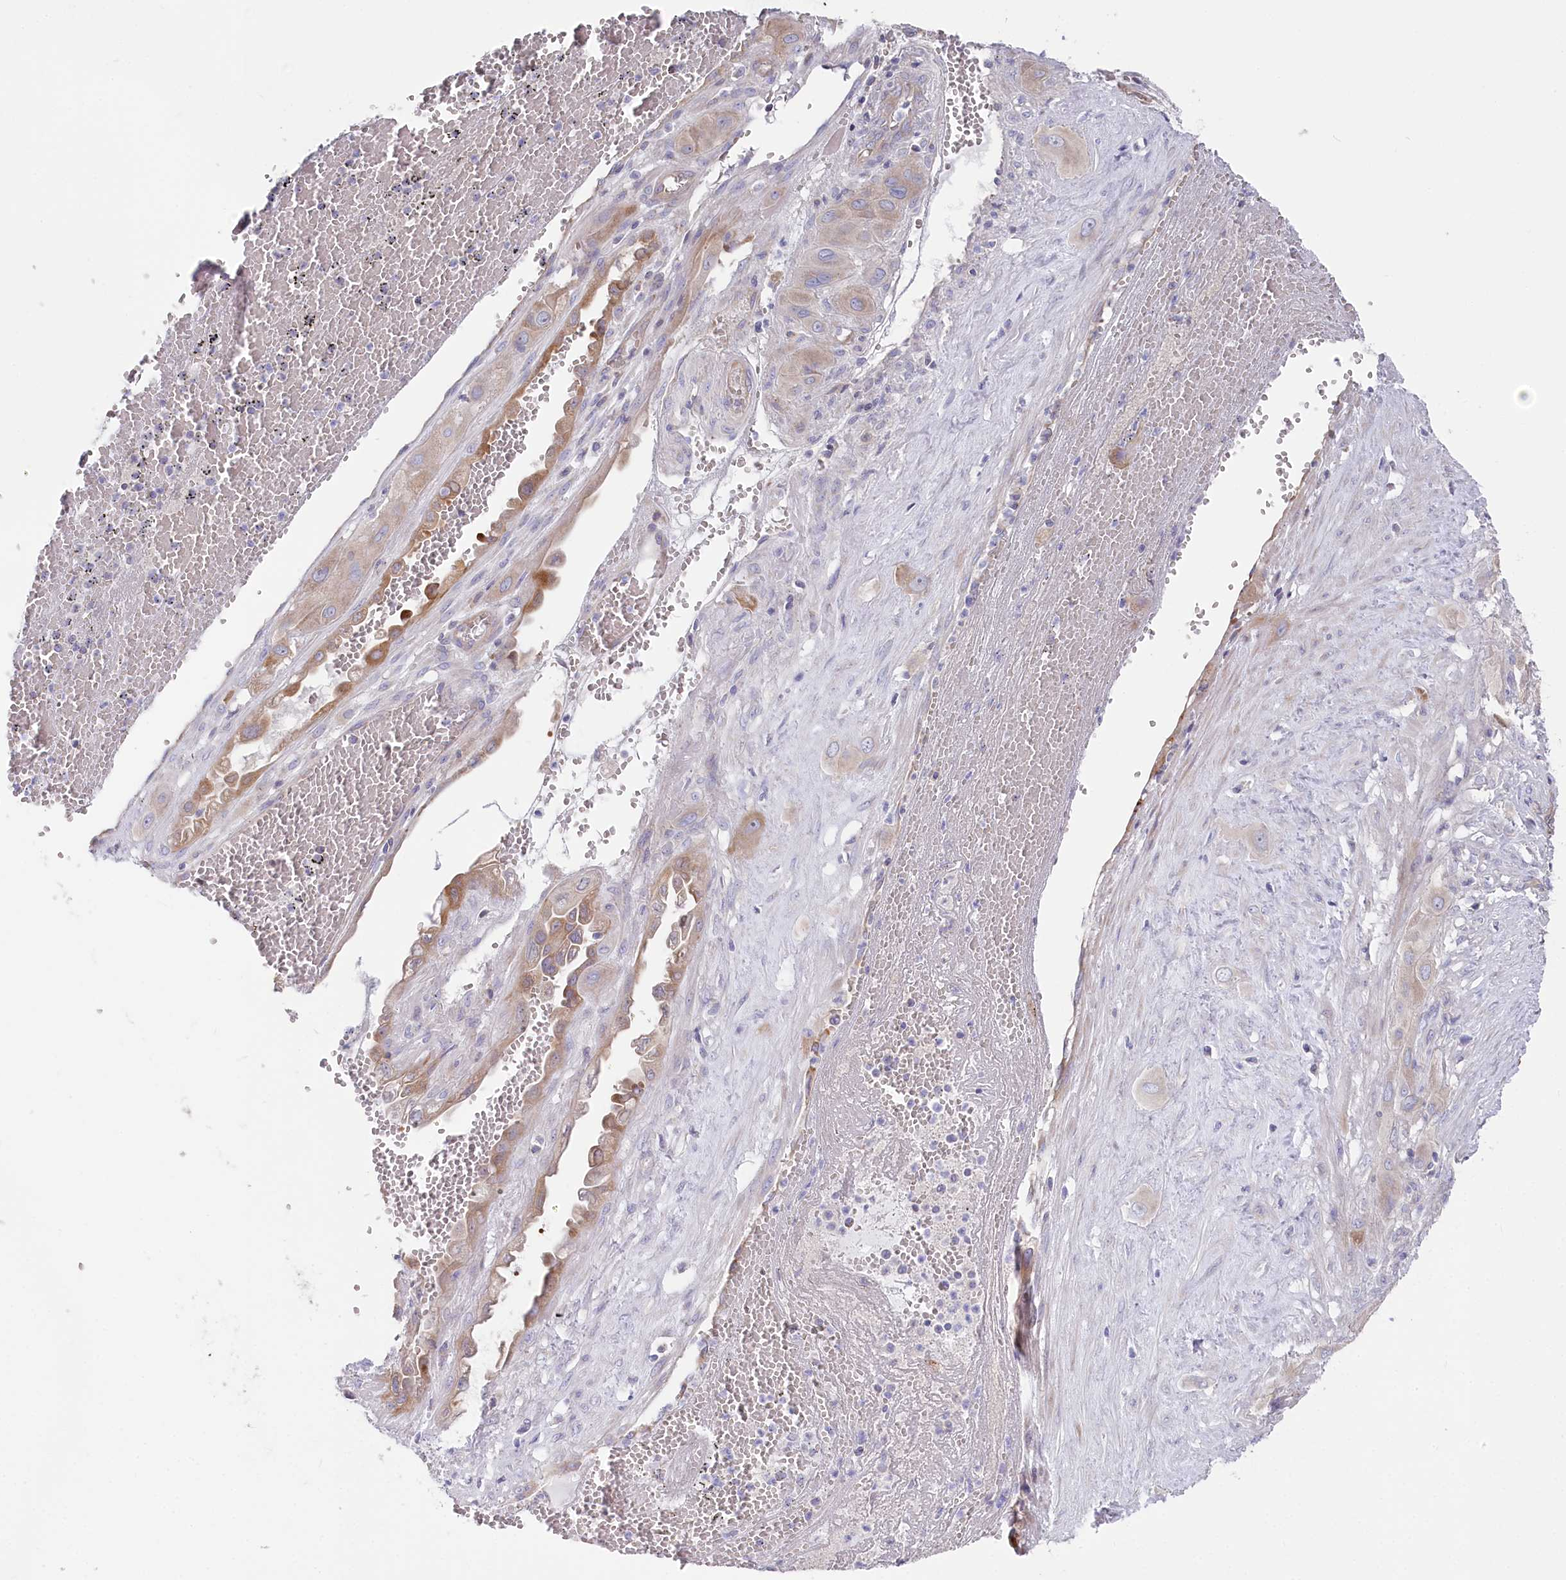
{"staining": {"intensity": "weak", "quantity": "25%-75%", "location": "cytoplasmic/membranous"}, "tissue": "cervical cancer", "cell_type": "Tumor cells", "image_type": "cancer", "snomed": [{"axis": "morphology", "description": "Squamous cell carcinoma, NOS"}, {"axis": "topography", "description": "Cervix"}], "caption": "A high-resolution micrograph shows immunohistochemistry staining of cervical cancer, which shows weak cytoplasmic/membranous staining in about 25%-75% of tumor cells. (IHC, brightfield microscopy, high magnification).", "gene": "POGLUT1", "patient": {"sex": "female", "age": 34}}